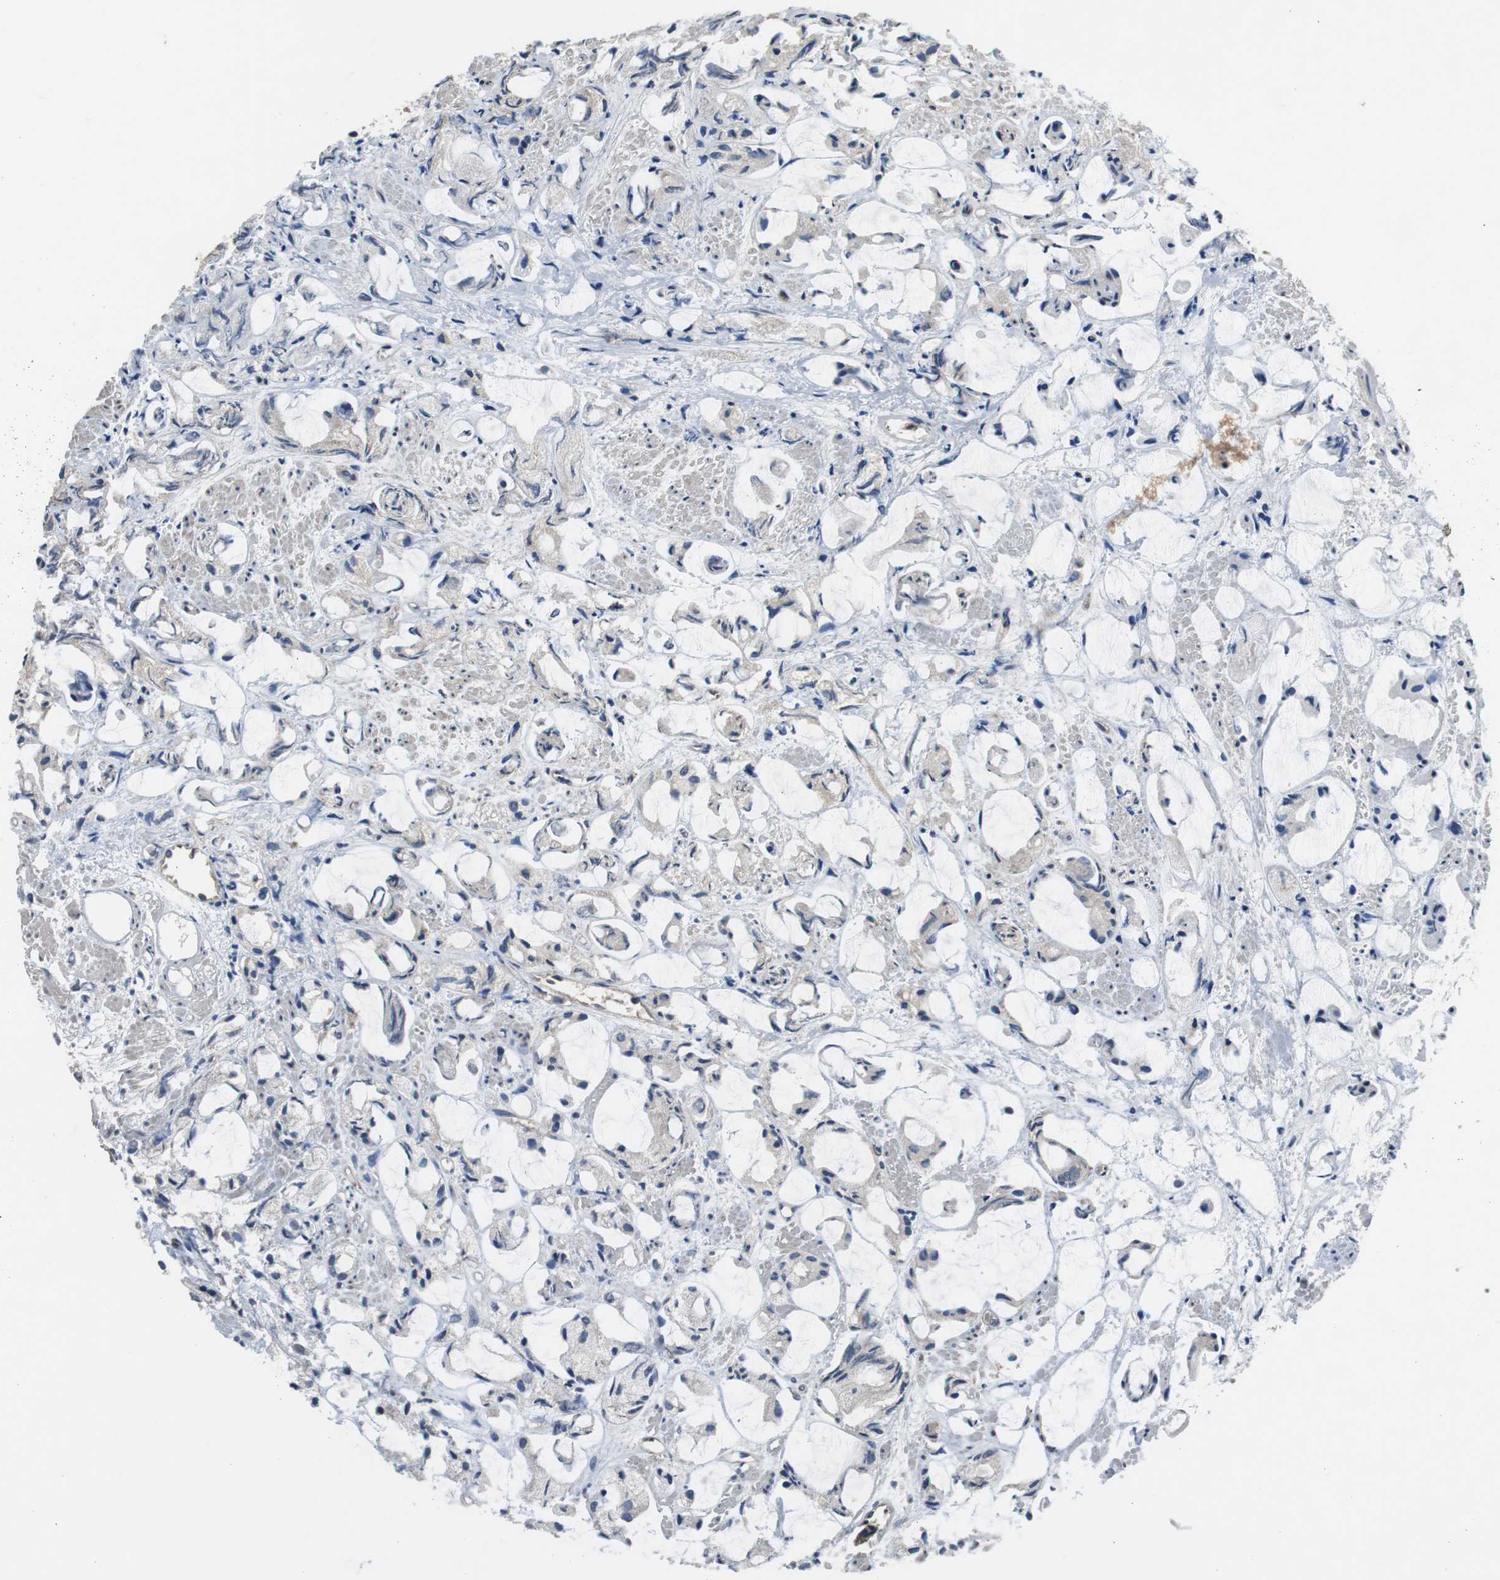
{"staining": {"intensity": "negative", "quantity": "none", "location": "none"}, "tissue": "prostate cancer", "cell_type": "Tumor cells", "image_type": "cancer", "snomed": [{"axis": "morphology", "description": "Adenocarcinoma, High grade"}, {"axis": "topography", "description": "Prostate"}], "caption": "IHC histopathology image of human prostate cancer stained for a protein (brown), which exhibits no positivity in tumor cells.", "gene": "MTIF2", "patient": {"sex": "male", "age": 85}}